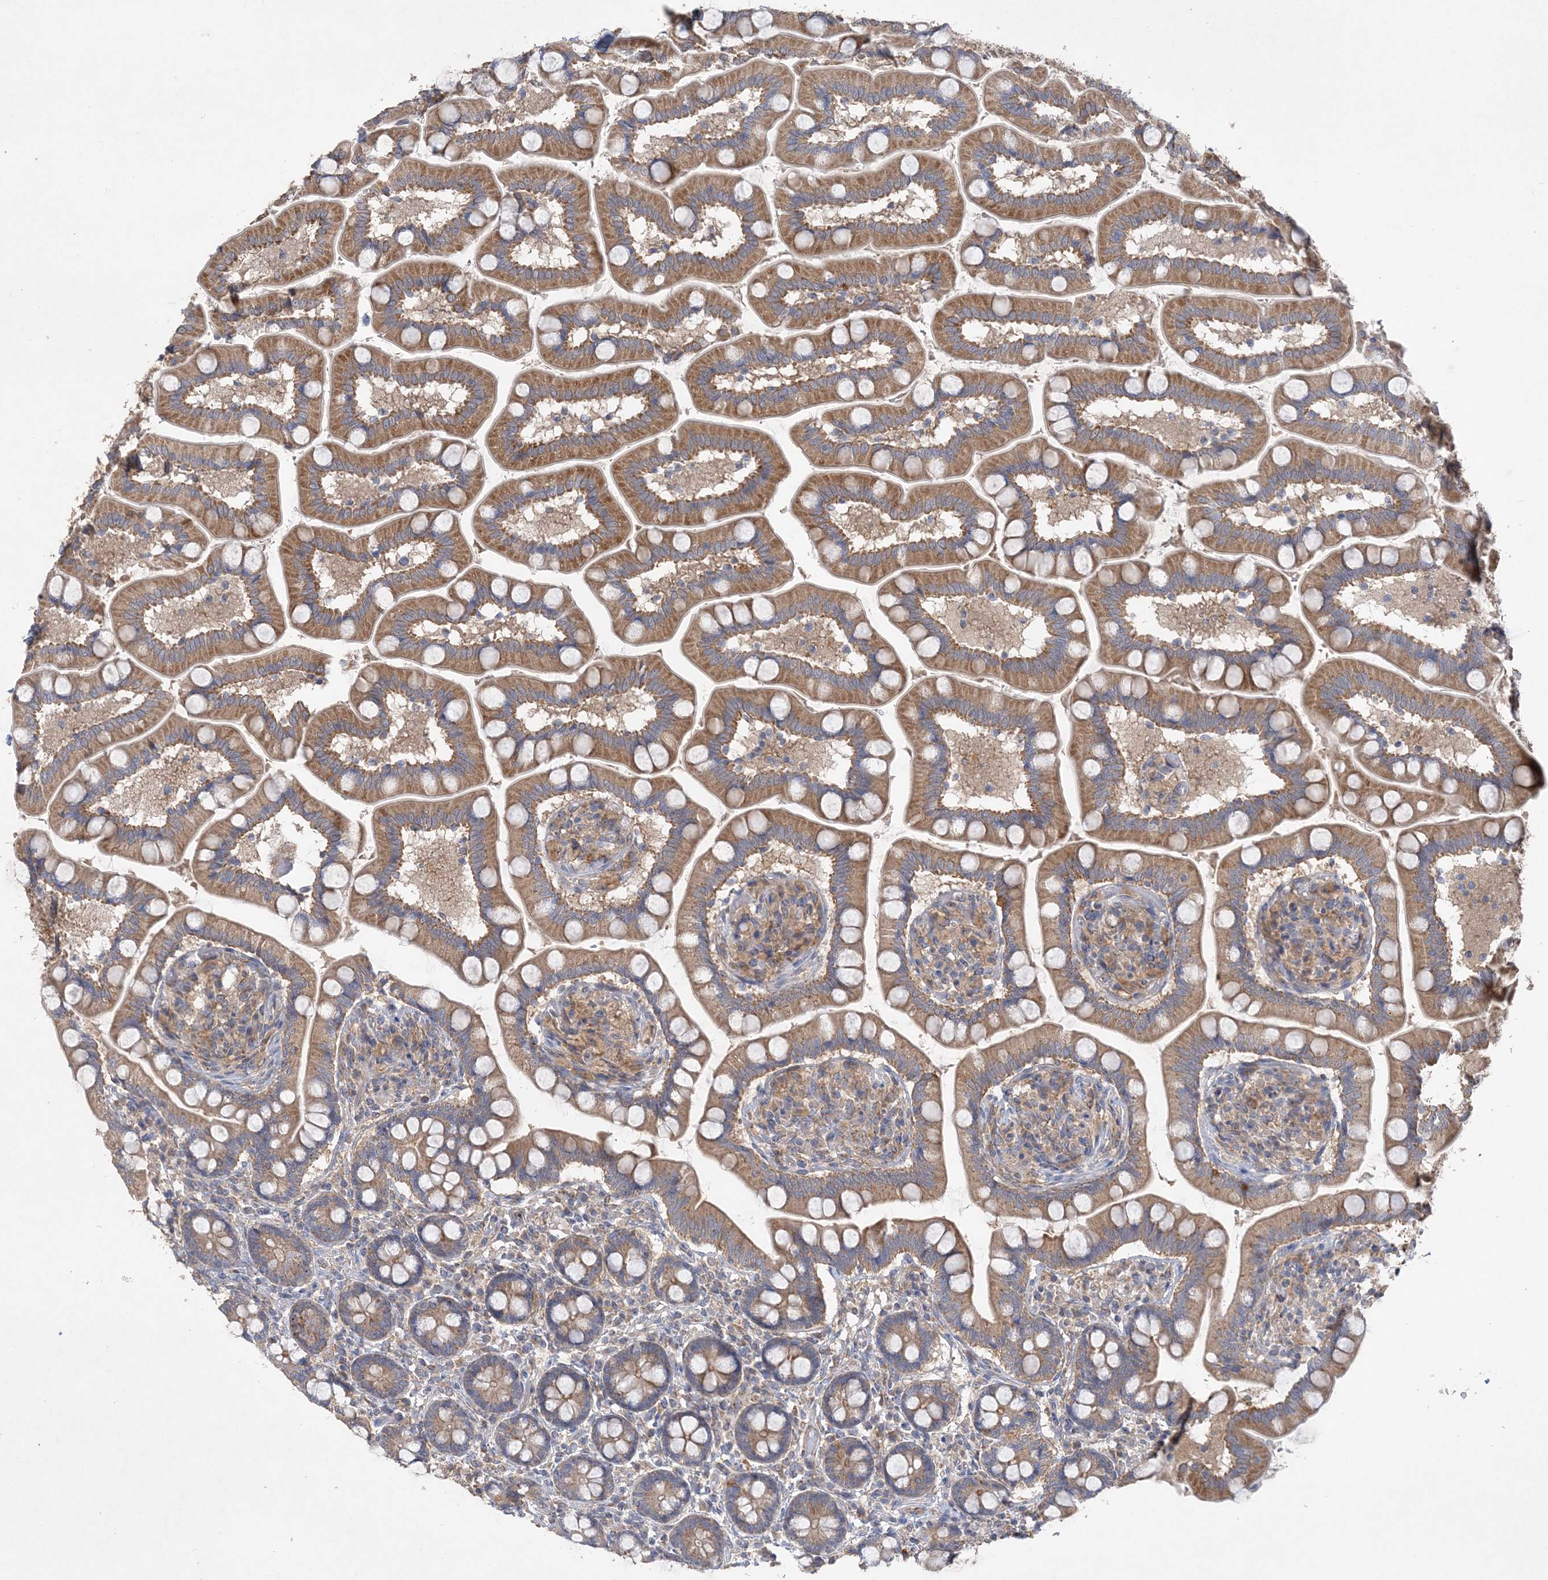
{"staining": {"intensity": "moderate", "quantity": ">75%", "location": "cytoplasmic/membranous"}, "tissue": "small intestine", "cell_type": "Glandular cells", "image_type": "normal", "snomed": [{"axis": "morphology", "description": "Normal tissue, NOS"}, {"axis": "topography", "description": "Small intestine"}], "caption": "Immunohistochemical staining of normal small intestine demonstrates moderate cytoplasmic/membranous protein expression in about >75% of glandular cells. The protein of interest is shown in brown color, while the nuclei are stained blue.", "gene": "FEZ2", "patient": {"sex": "female", "age": 64}}